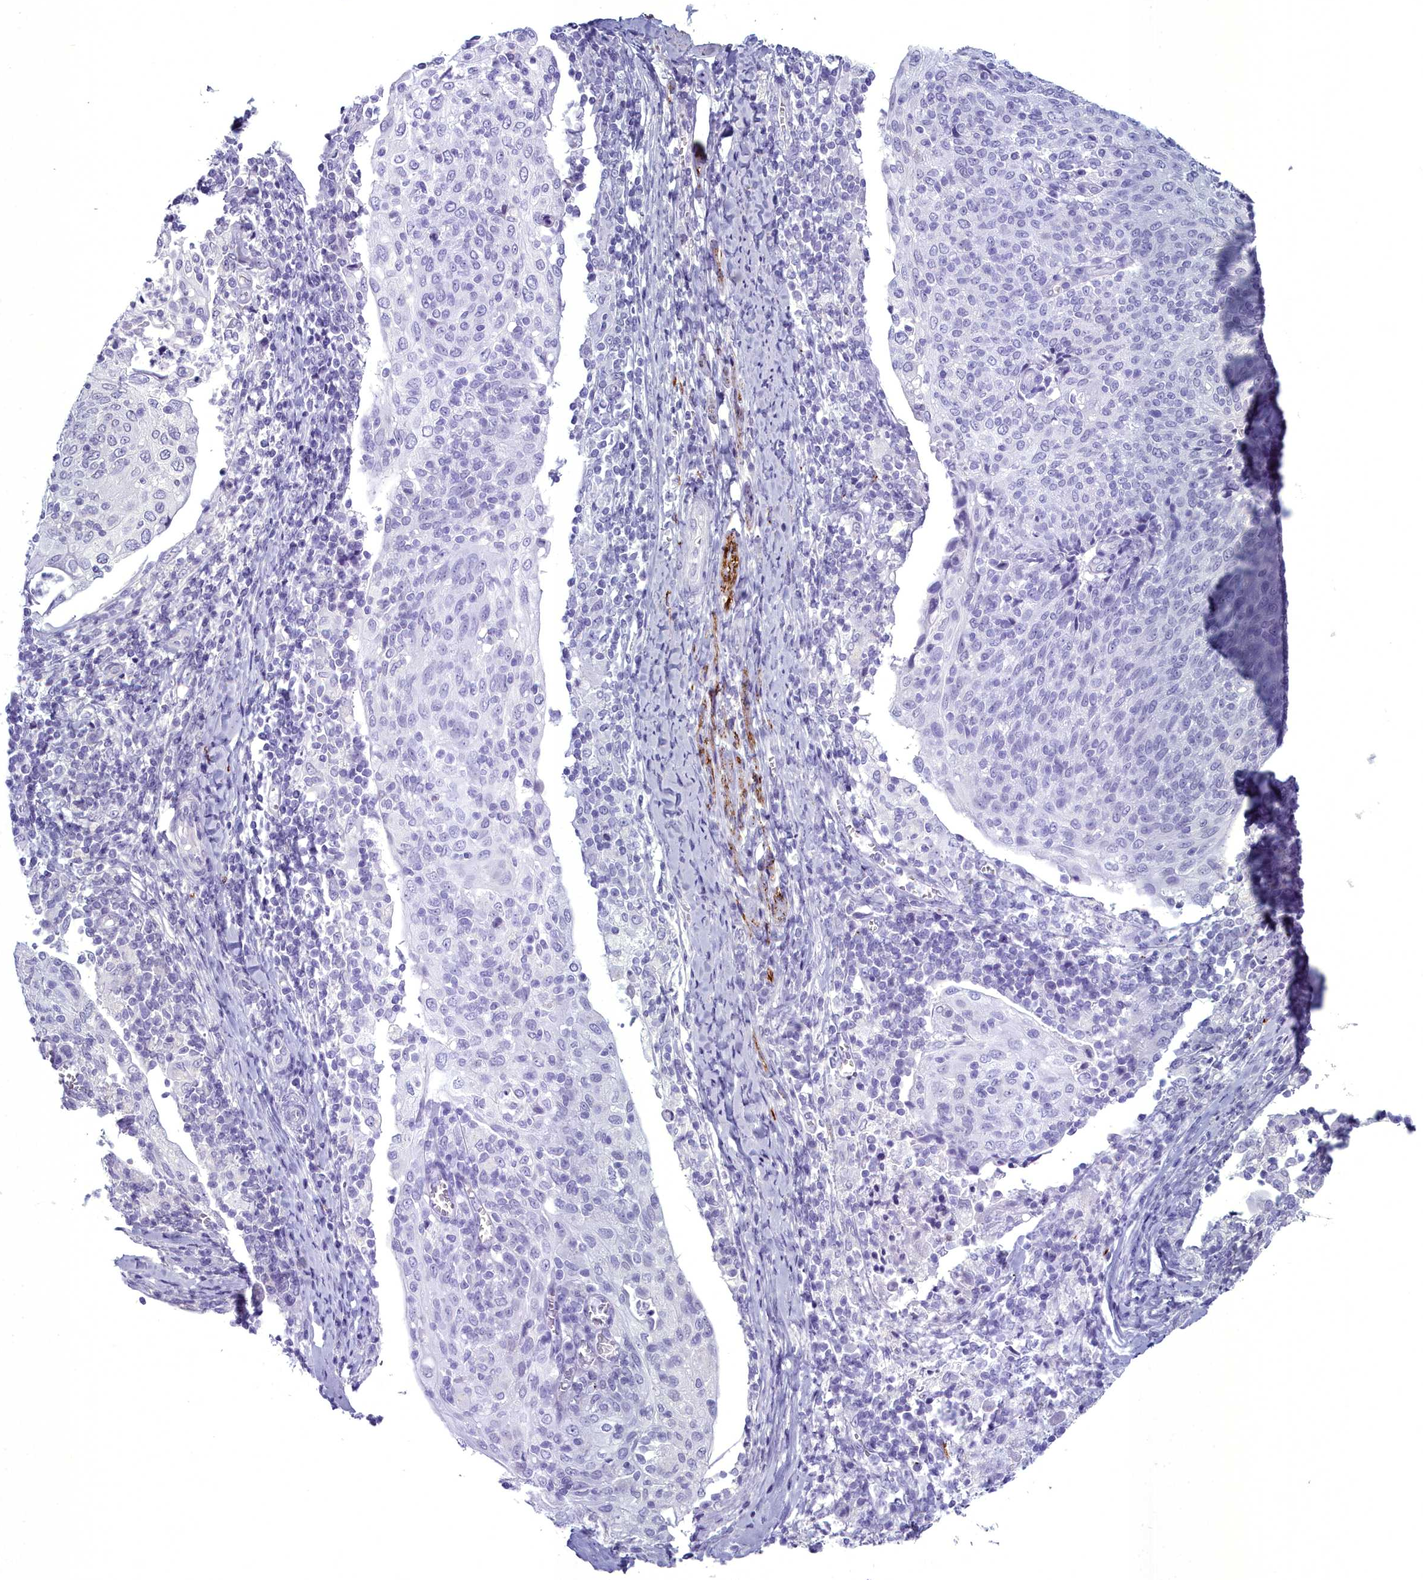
{"staining": {"intensity": "negative", "quantity": "none", "location": "none"}, "tissue": "cervical cancer", "cell_type": "Tumor cells", "image_type": "cancer", "snomed": [{"axis": "morphology", "description": "Squamous cell carcinoma, NOS"}, {"axis": "topography", "description": "Cervix"}], "caption": "Immunohistochemistry histopathology image of neoplastic tissue: human cervical squamous cell carcinoma stained with DAB exhibits no significant protein positivity in tumor cells.", "gene": "MAP6", "patient": {"sex": "female", "age": 52}}